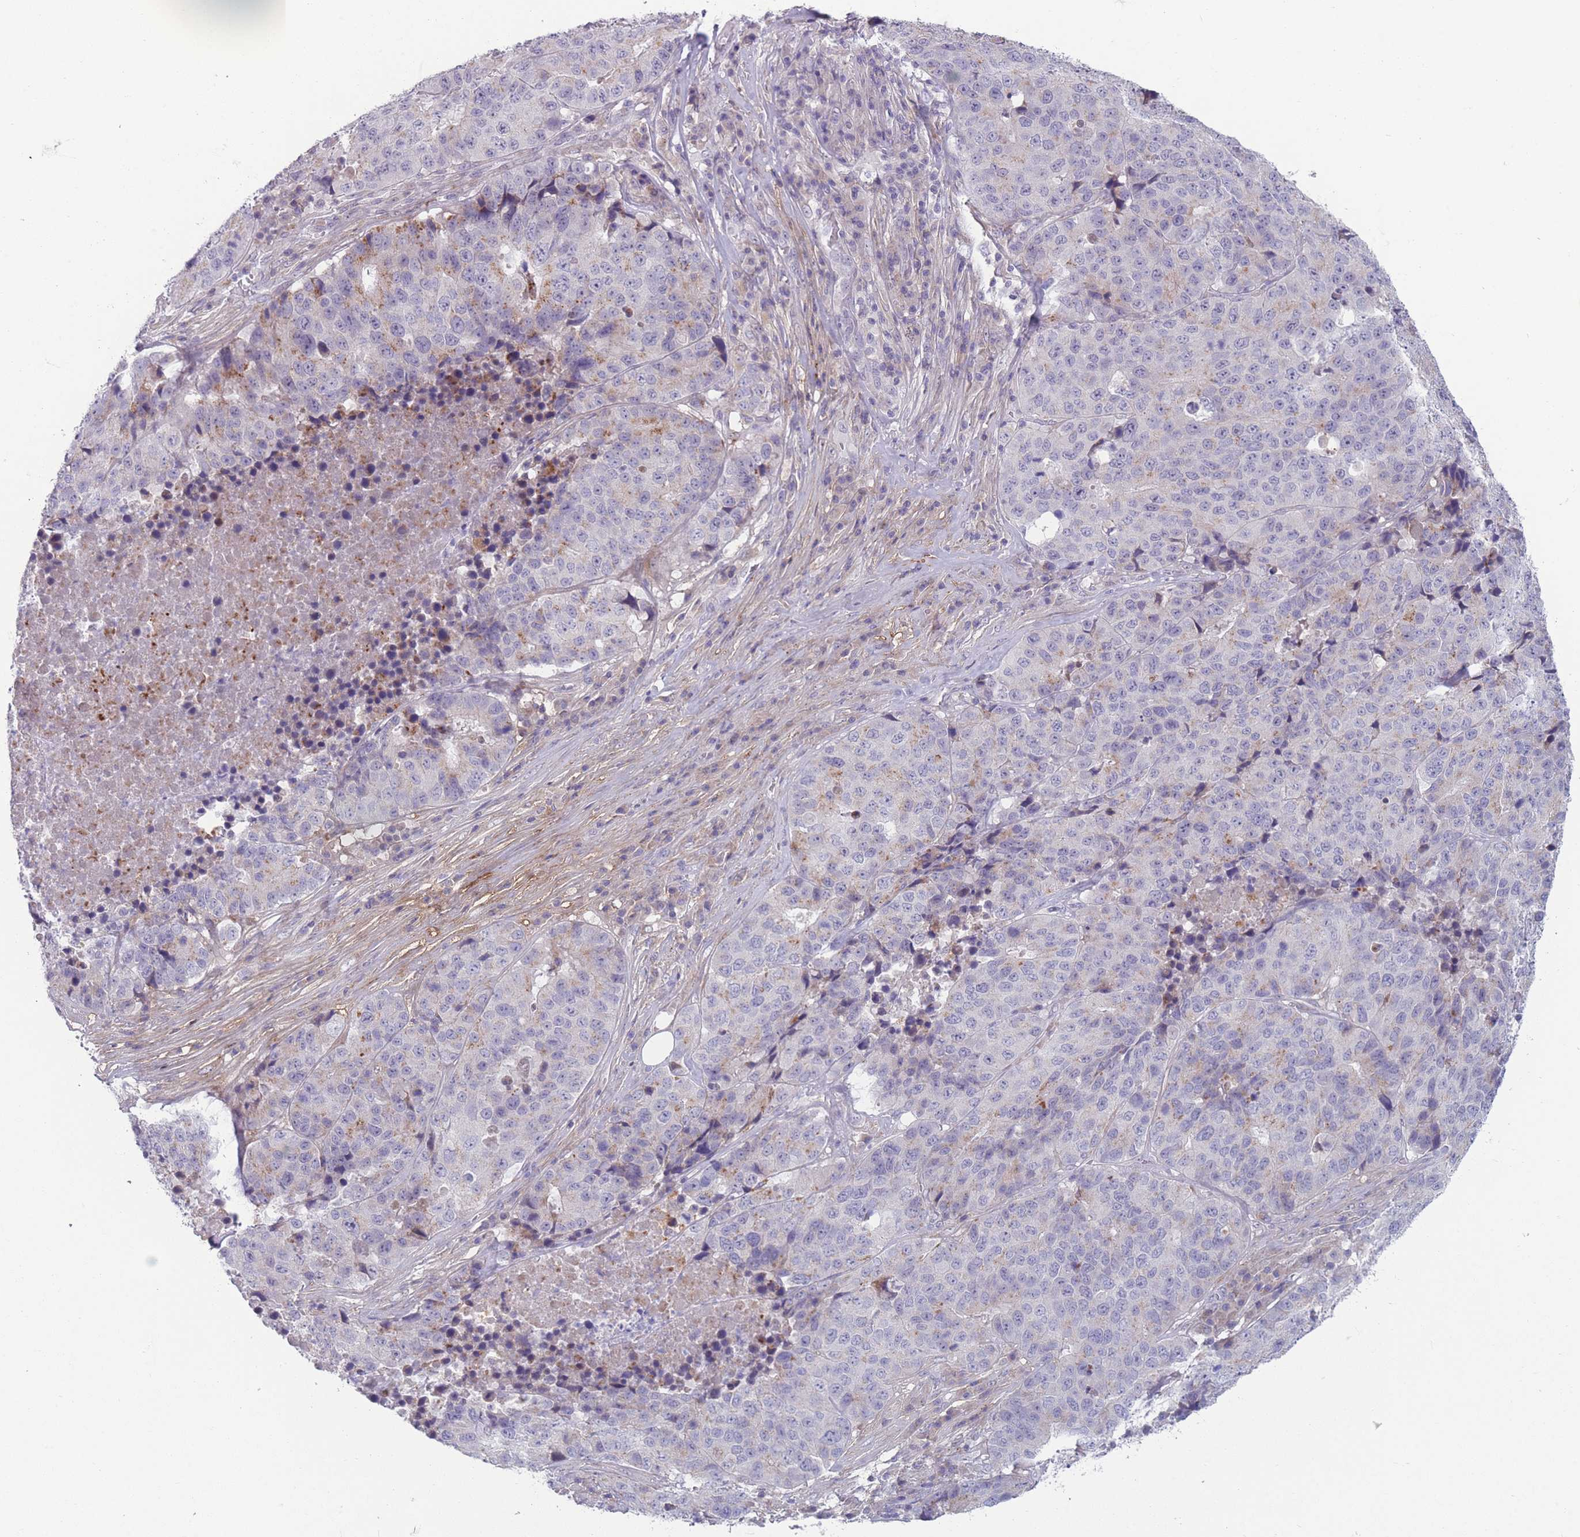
{"staining": {"intensity": "moderate", "quantity": "<25%", "location": "cytoplasmic/membranous"}, "tissue": "stomach cancer", "cell_type": "Tumor cells", "image_type": "cancer", "snomed": [{"axis": "morphology", "description": "Adenocarcinoma, NOS"}, {"axis": "topography", "description": "Stomach"}], "caption": "Tumor cells display low levels of moderate cytoplasmic/membranous expression in about <25% of cells in human stomach cancer (adenocarcinoma).", "gene": "PAIP2B", "patient": {"sex": "male", "age": 71}}